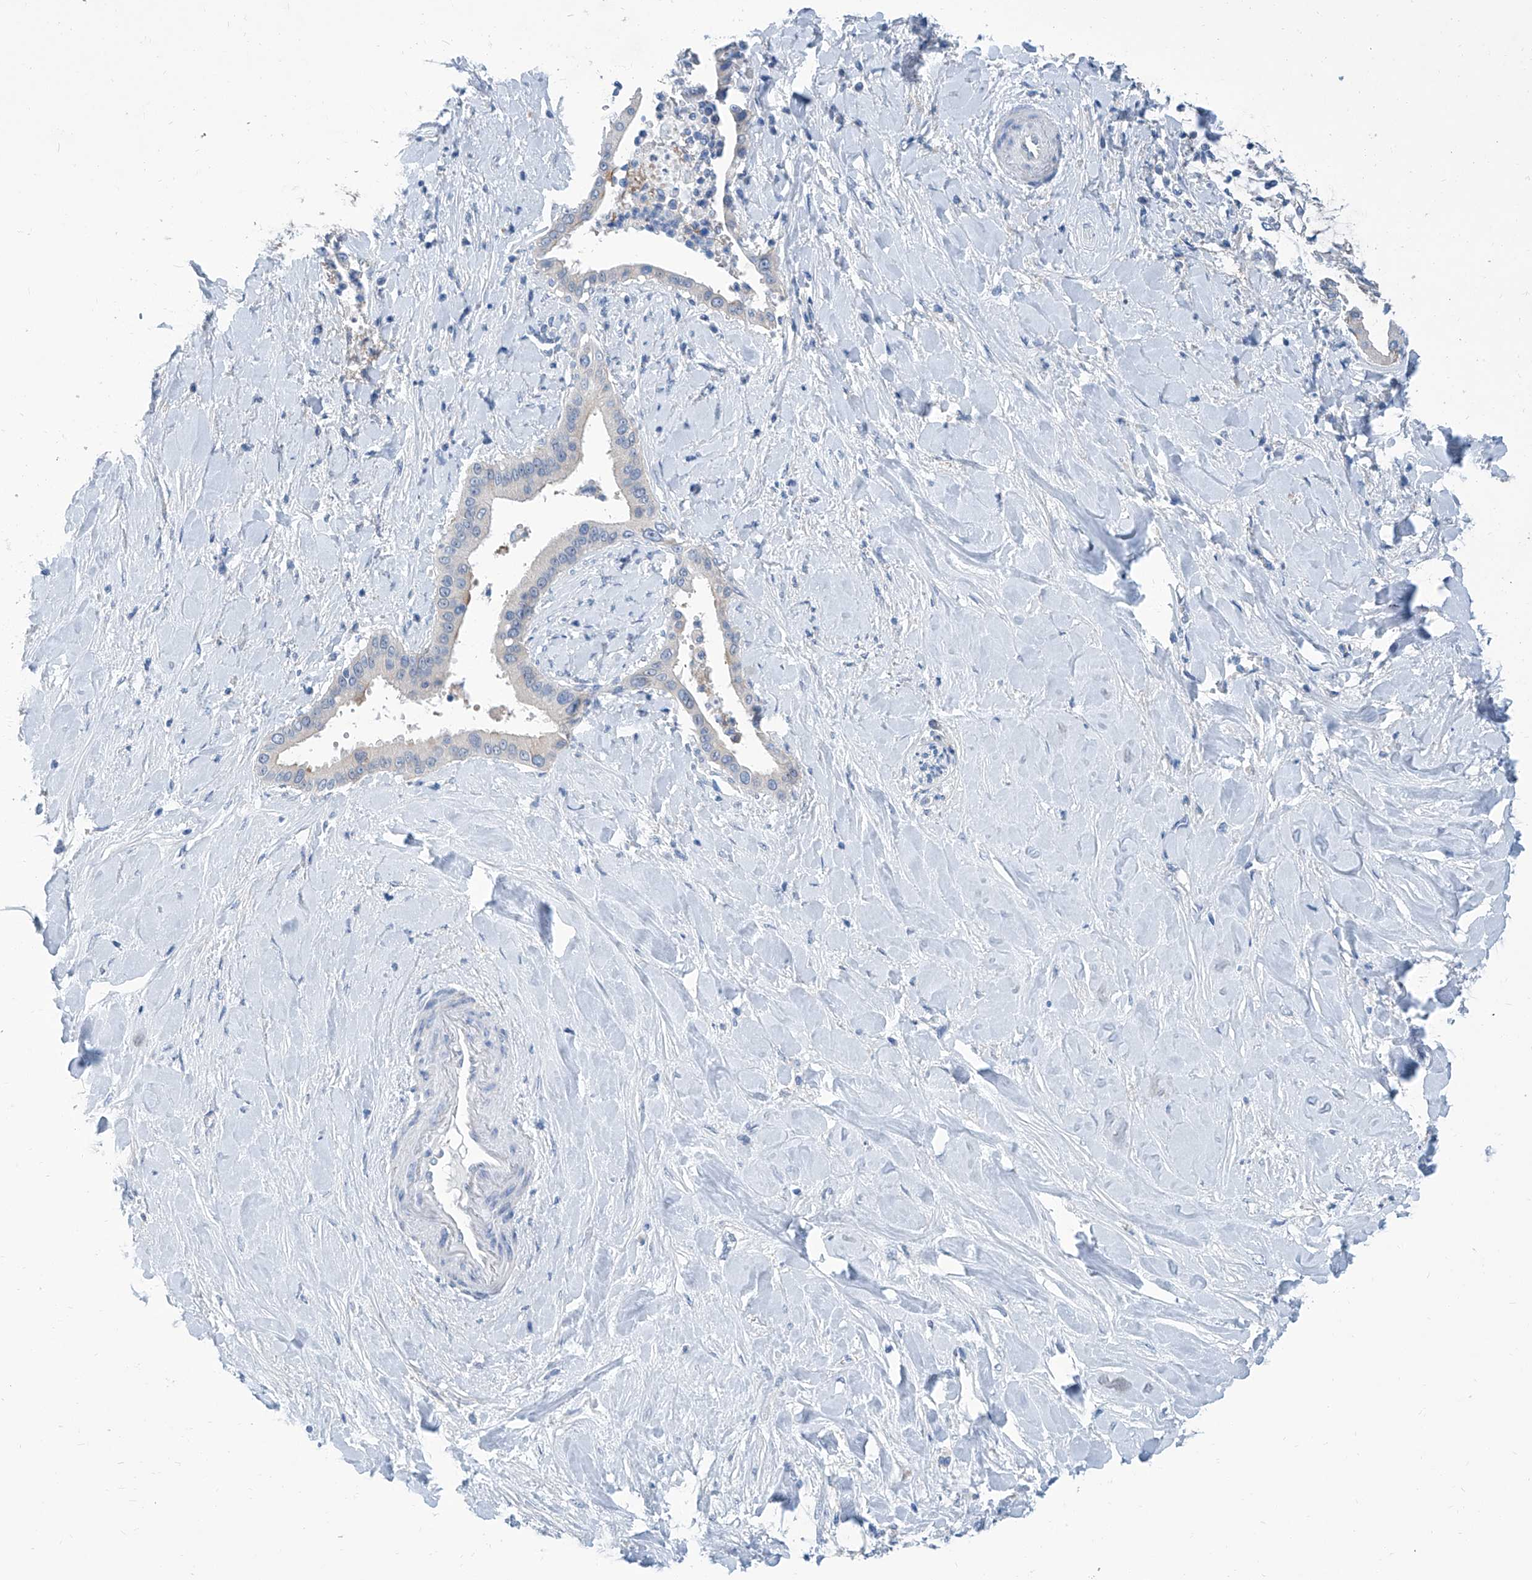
{"staining": {"intensity": "moderate", "quantity": "<25%", "location": "cytoplasmic/membranous"}, "tissue": "liver cancer", "cell_type": "Tumor cells", "image_type": "cancer", "snomed": [{"axis": "morphology", "description": "Cholangiocarcinoma"}, {"axis": "topography", "description": "Liver"}], "caption": "Tumor cells exhibit low levels of moderate cytoplasmic/membranous positivity in approximately <25% of cells in liver cancer (cholangiocarcinoma).", "gene": "ZNF519", "patient": {"sex": "female", "age": 54}}